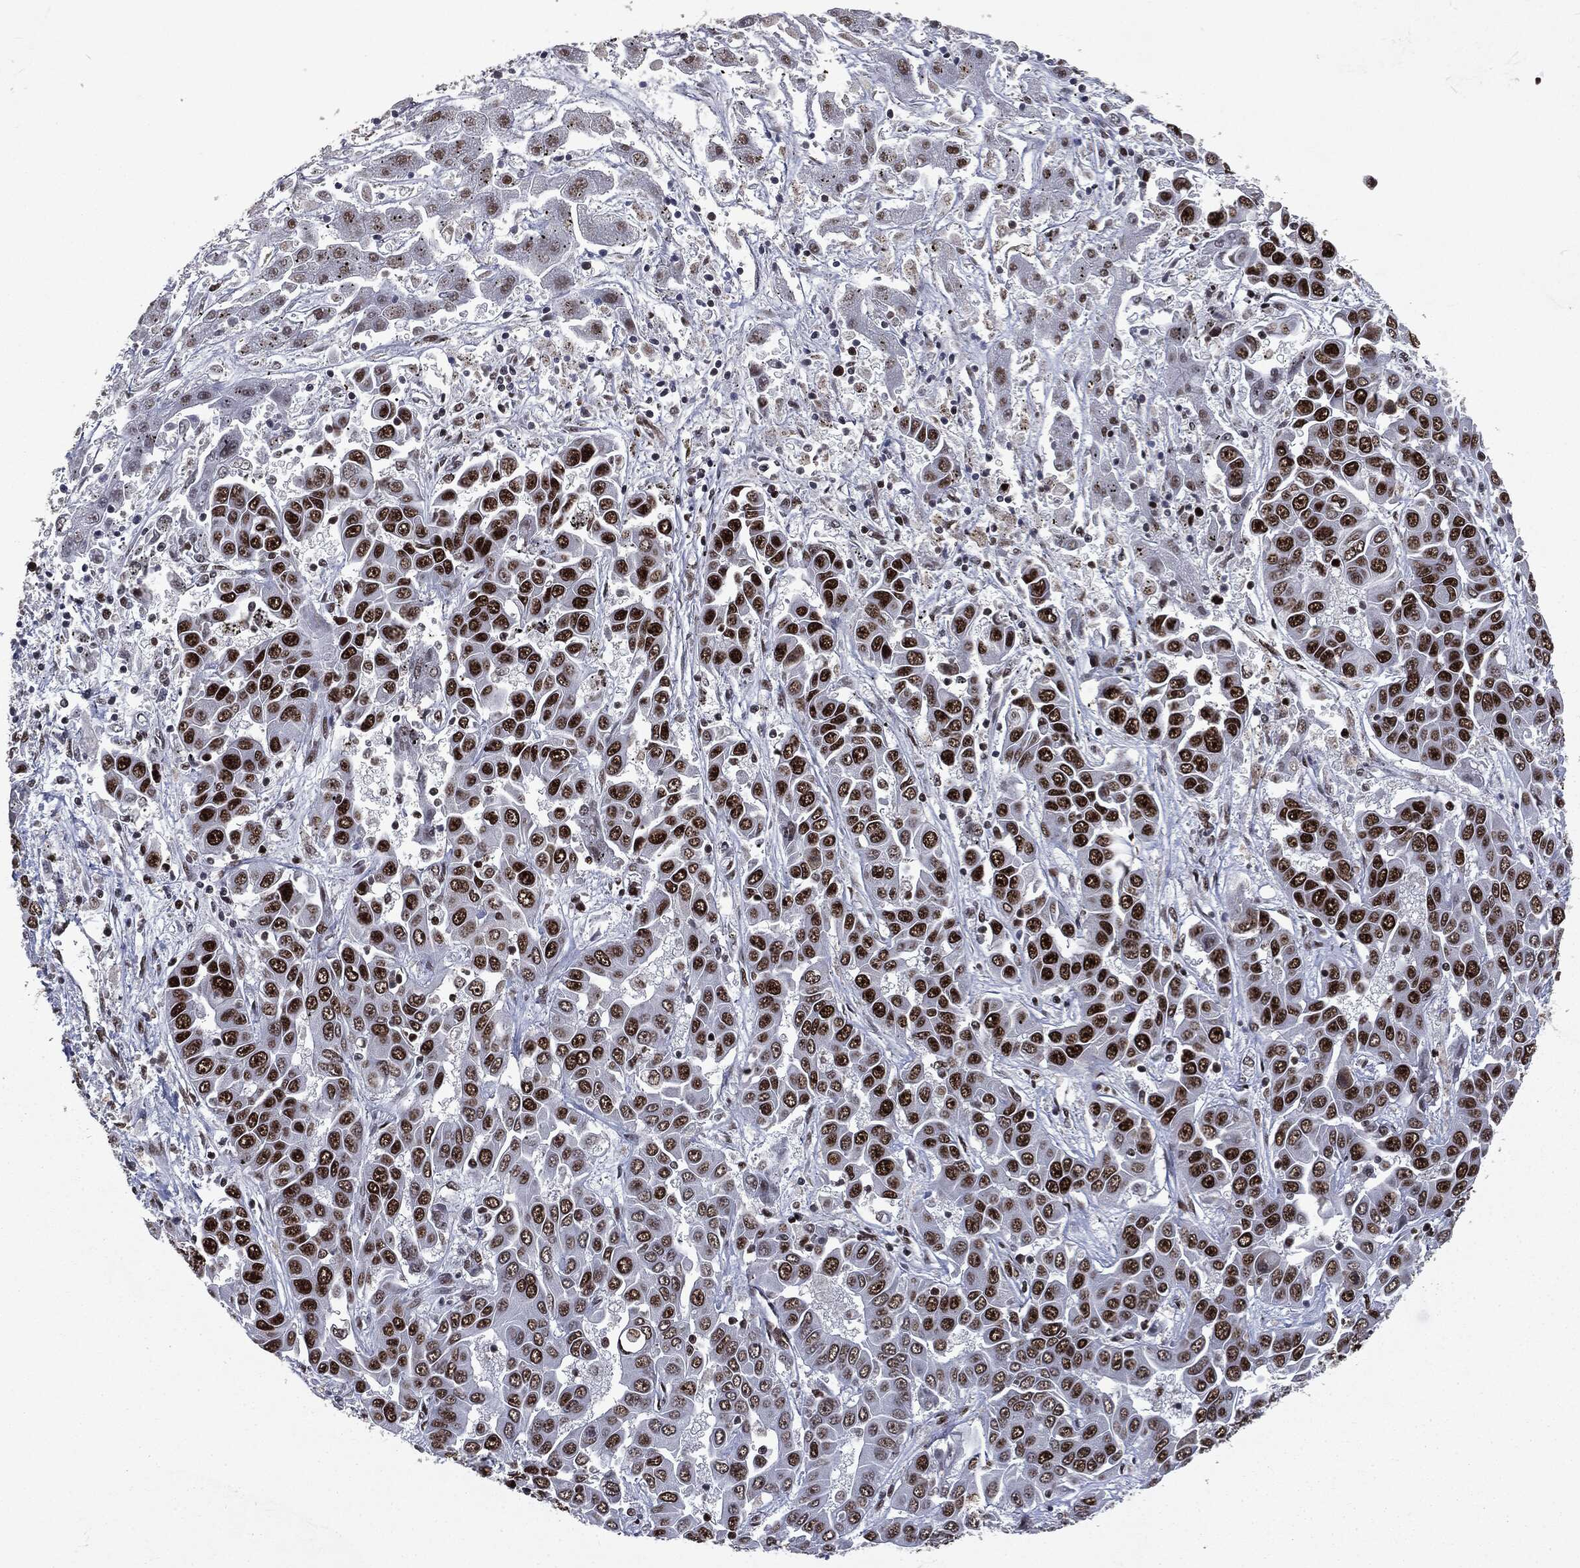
{"staining": {"intensity": "strong", "quantity": ">75%", "location": "nuclear"}, "tissue": "liver cancer", "cell_type": "Tumor cells", "image_type": "cancer", "snomed": [{"axis": "morphology", "description": "Cholangiocarcinoma"}, {"axis": "topography", "description": "Liver"}], "caption": "A brown stain shows strong nuclear positivity of a protein in human cholangiocarcinoma (liver) tumor cells. (brown staining indicates protein expression, while blue staining denotes nuclei).", "gene": "MSH2", "patient": {"sex": "female", "age": 52}}